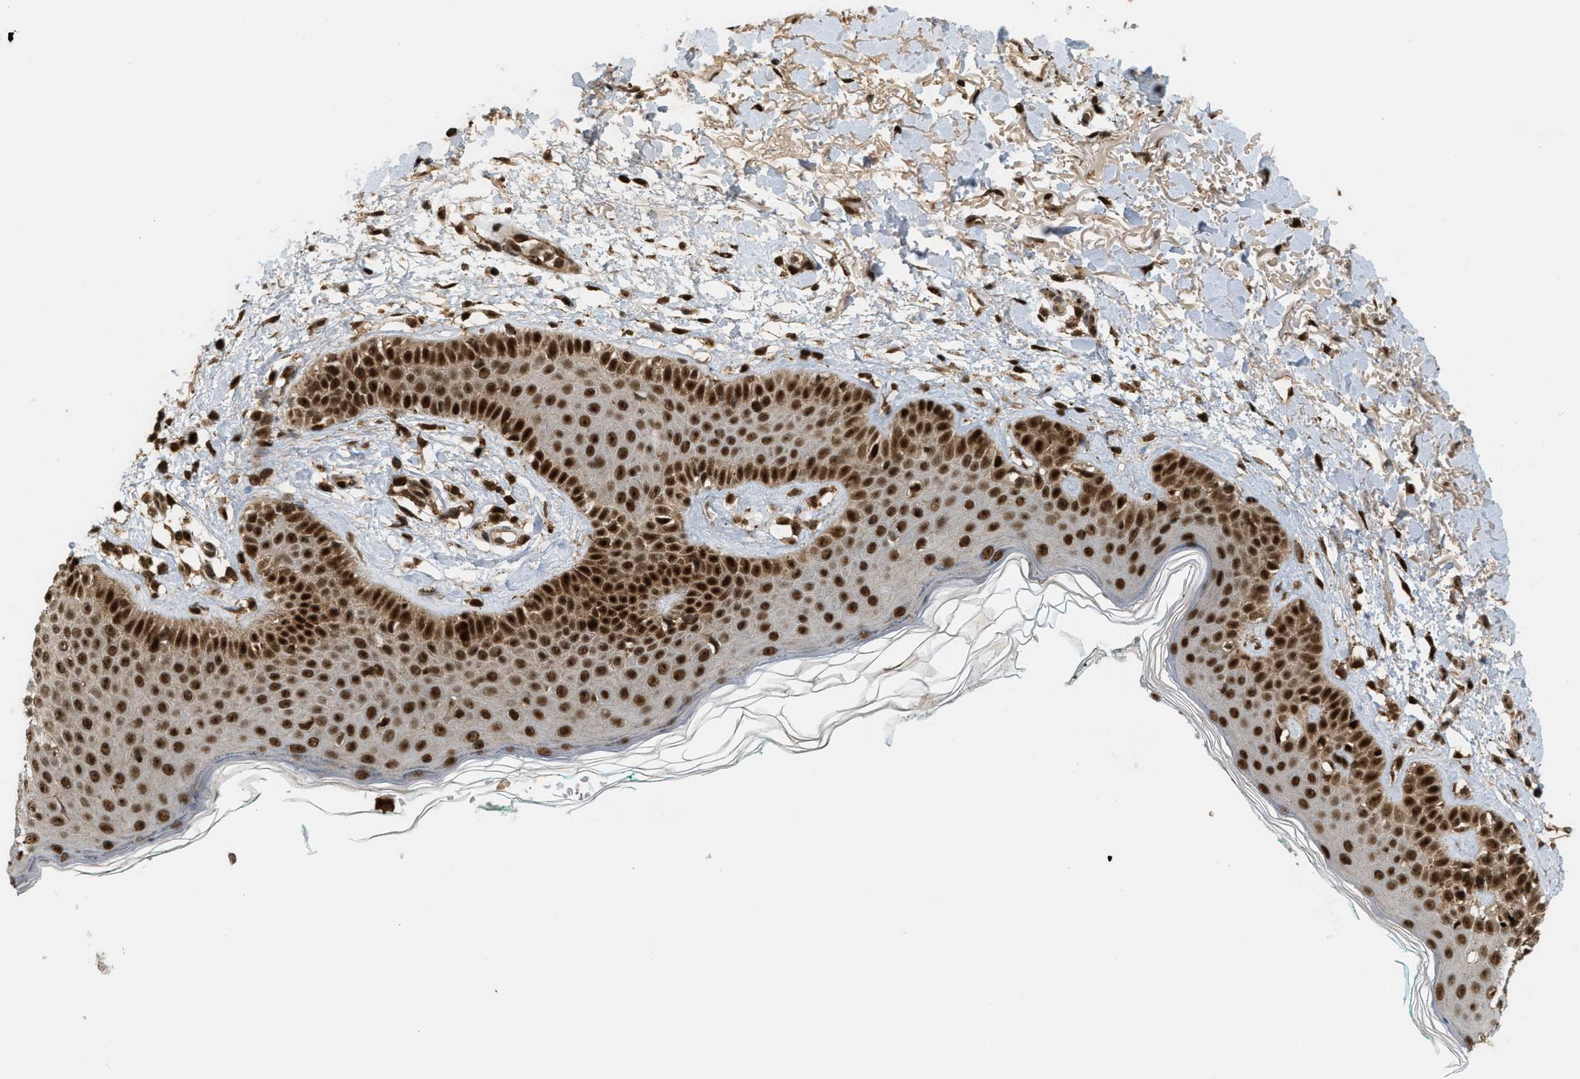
{"staining": {"intensity": "strong", "quantity": ">75%", "location": "cytoplasmic/membranous,nuclear"}, "tissue": "skin cancer", "cell_type": "Tumor cells", "image_type": "cancer", "snomed": [{"axis": "morphology", "description": "Normal tissue, NOS"}, {"axis": "morphology", "description": "Basal cell carcinoma"}, {"axis": "topography", "description": "Skin"}], "caption": "A photomicrograph showing strong cytoplasmic/membranous and nuclear positivity in about >75% of tumor cells in skin cancer, as visualized by brown immunohistochemical staining.", "gene": "TLK1", "patient": {"sex": "male", "age": 79}}